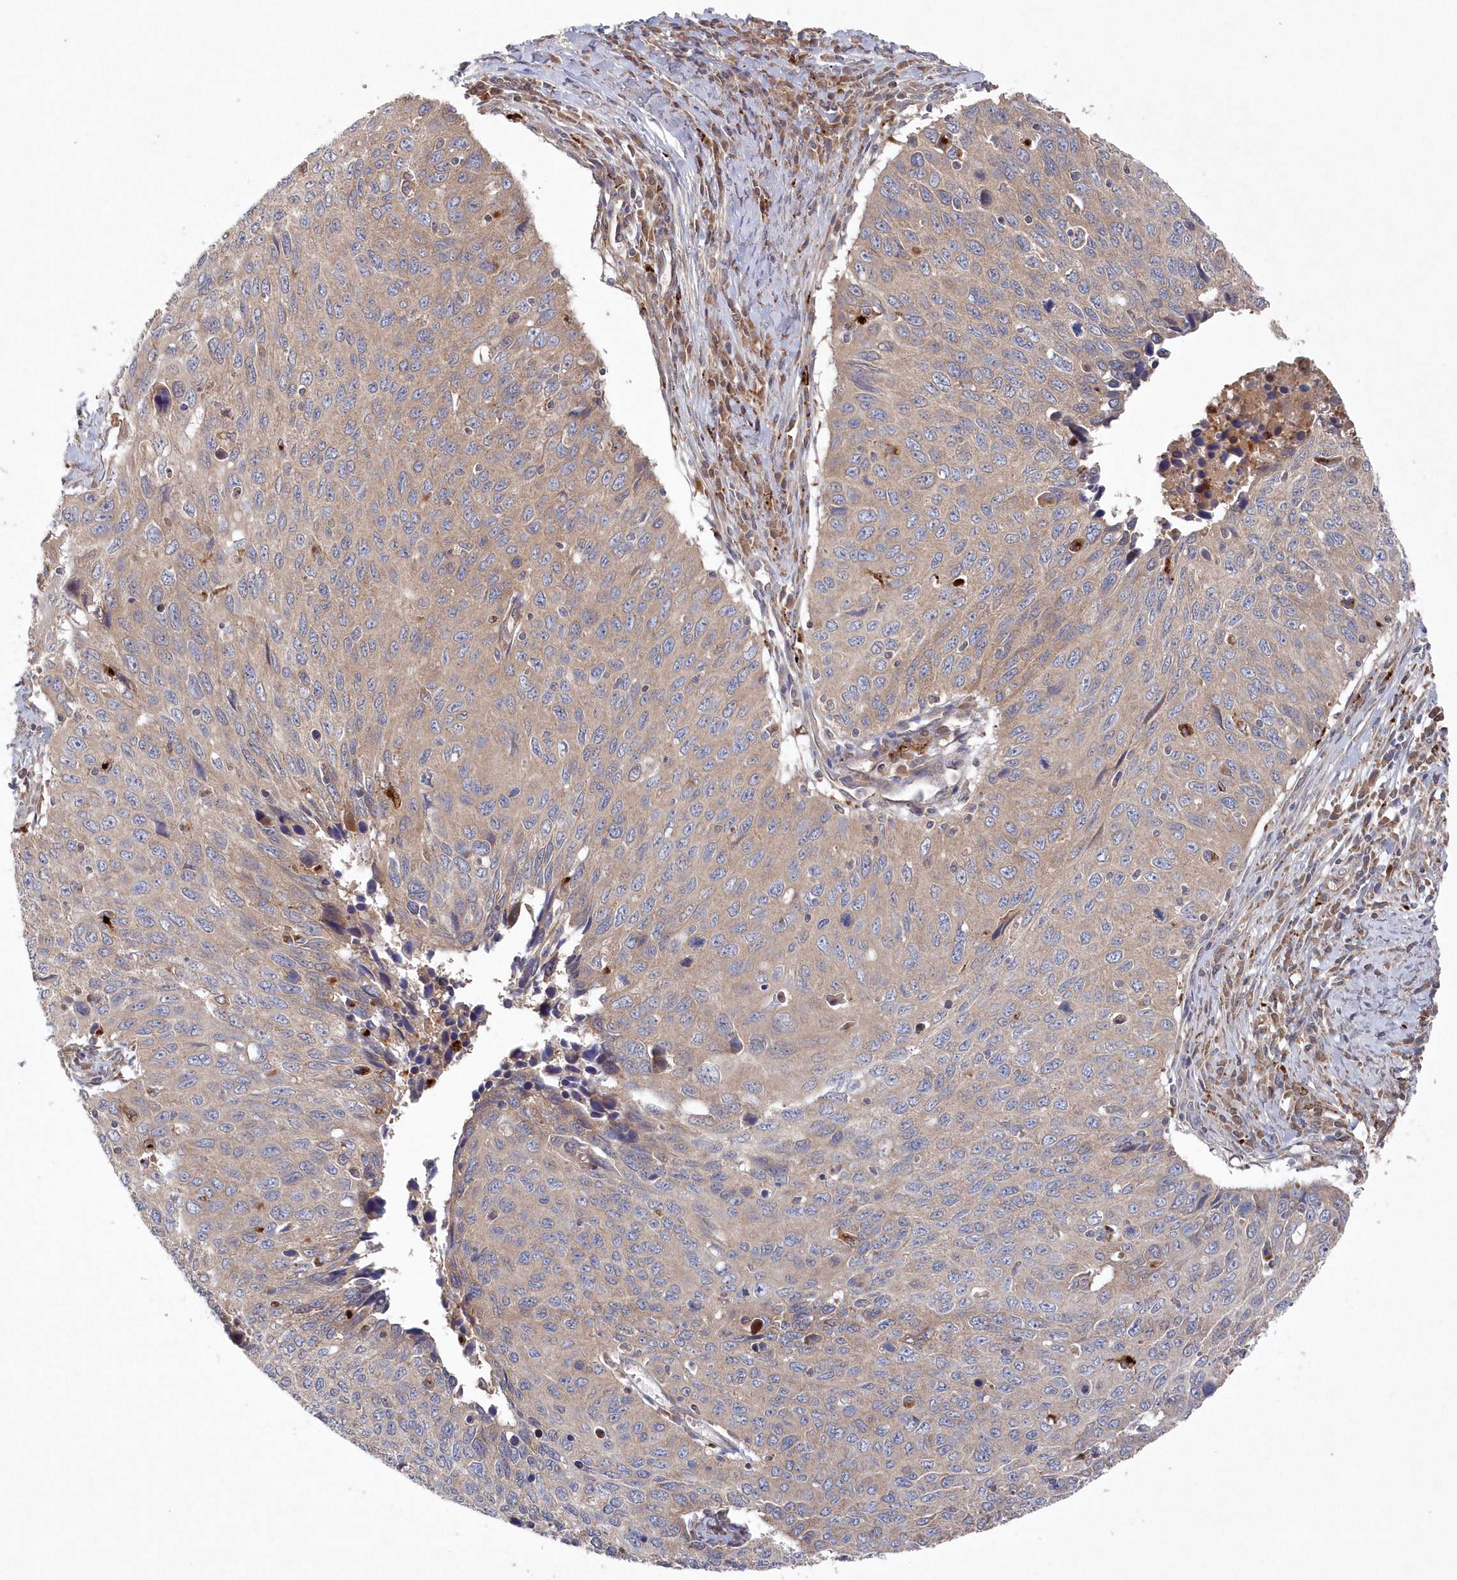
{"staining": {"intensity": "weak", "quantity": "25%-75%", "location": "cytoplasmic/membranous"}, "tissue": "cervical cancer", "cell_type": "Tumor cells", "image_type": "cancer", "snomed": [{"axis": "morphology", "description": "Squamous cell carcinoma, NOS"}, {"axis": "topography", "description": "Cervix"}], "caption": "Immunohistochemistry (DAB) staining of human cervical cancer displays weak cytoplasmic/membranous protein expression in about 25%-75% of tumor cells.", "gene": "ASNSD1", "patient": {"sex": "female", "age": 53}}